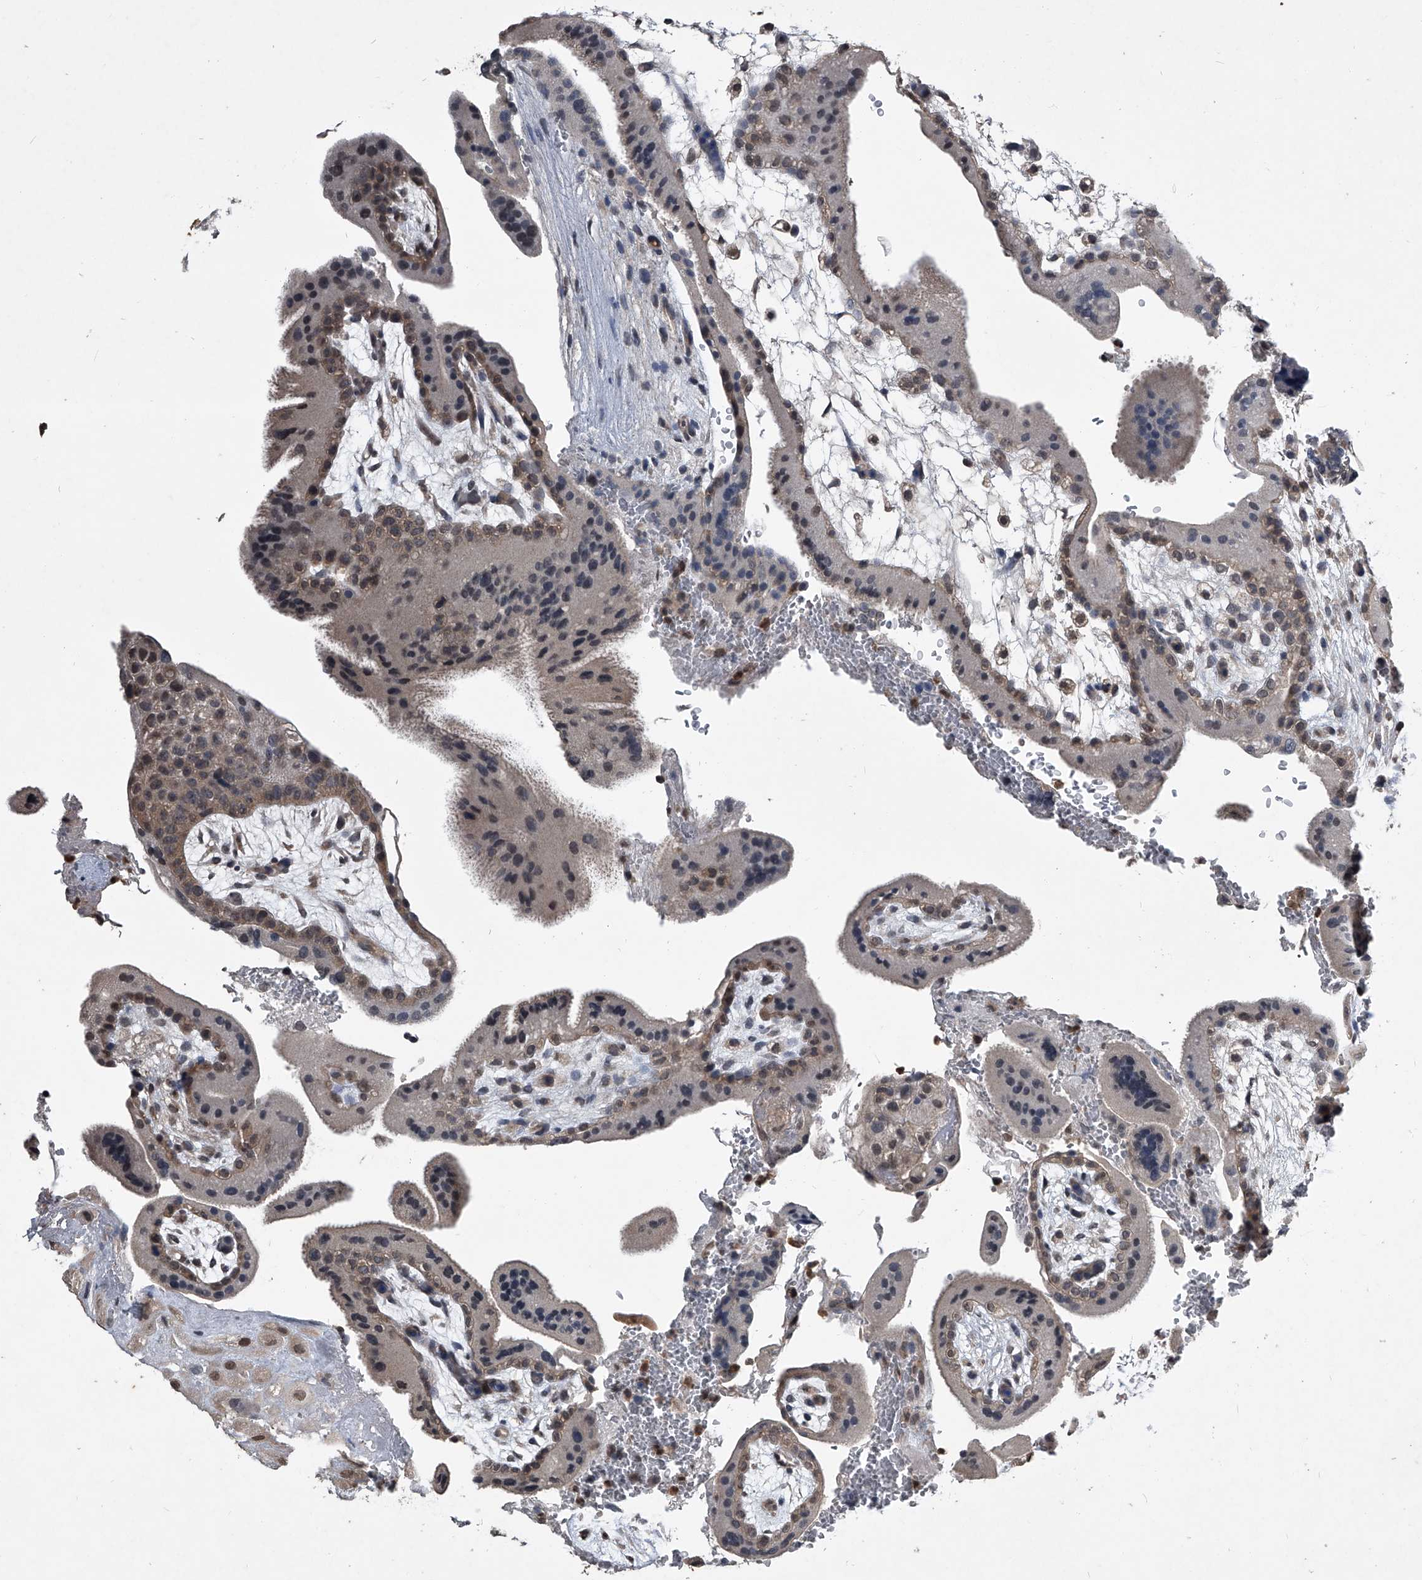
{"staining": {"intensity": "moderate", "quantity": "<25%", "location": "cytoplasmic/membranous,nuclear"}, "tissue": "placenta", "cell_type": "Trophoblastic cells", "image_type": "normal", "snomed": [{"axis": "morphology", "description": "Normal tissue, NOS"}, {"axis": "topography", "description": "Placenta"}], "caption": "DAB immunohistochemical staining of normal human placenta shows moderate cytoplasmic/membranous,nuclear protein expression in approximately <25% of trophoblastic cells. (brown staining indicates protein expression, while blue staining denotes nuclei).", "gene": "TSNAX", "patient": {"sex": "female", "age": 35}}